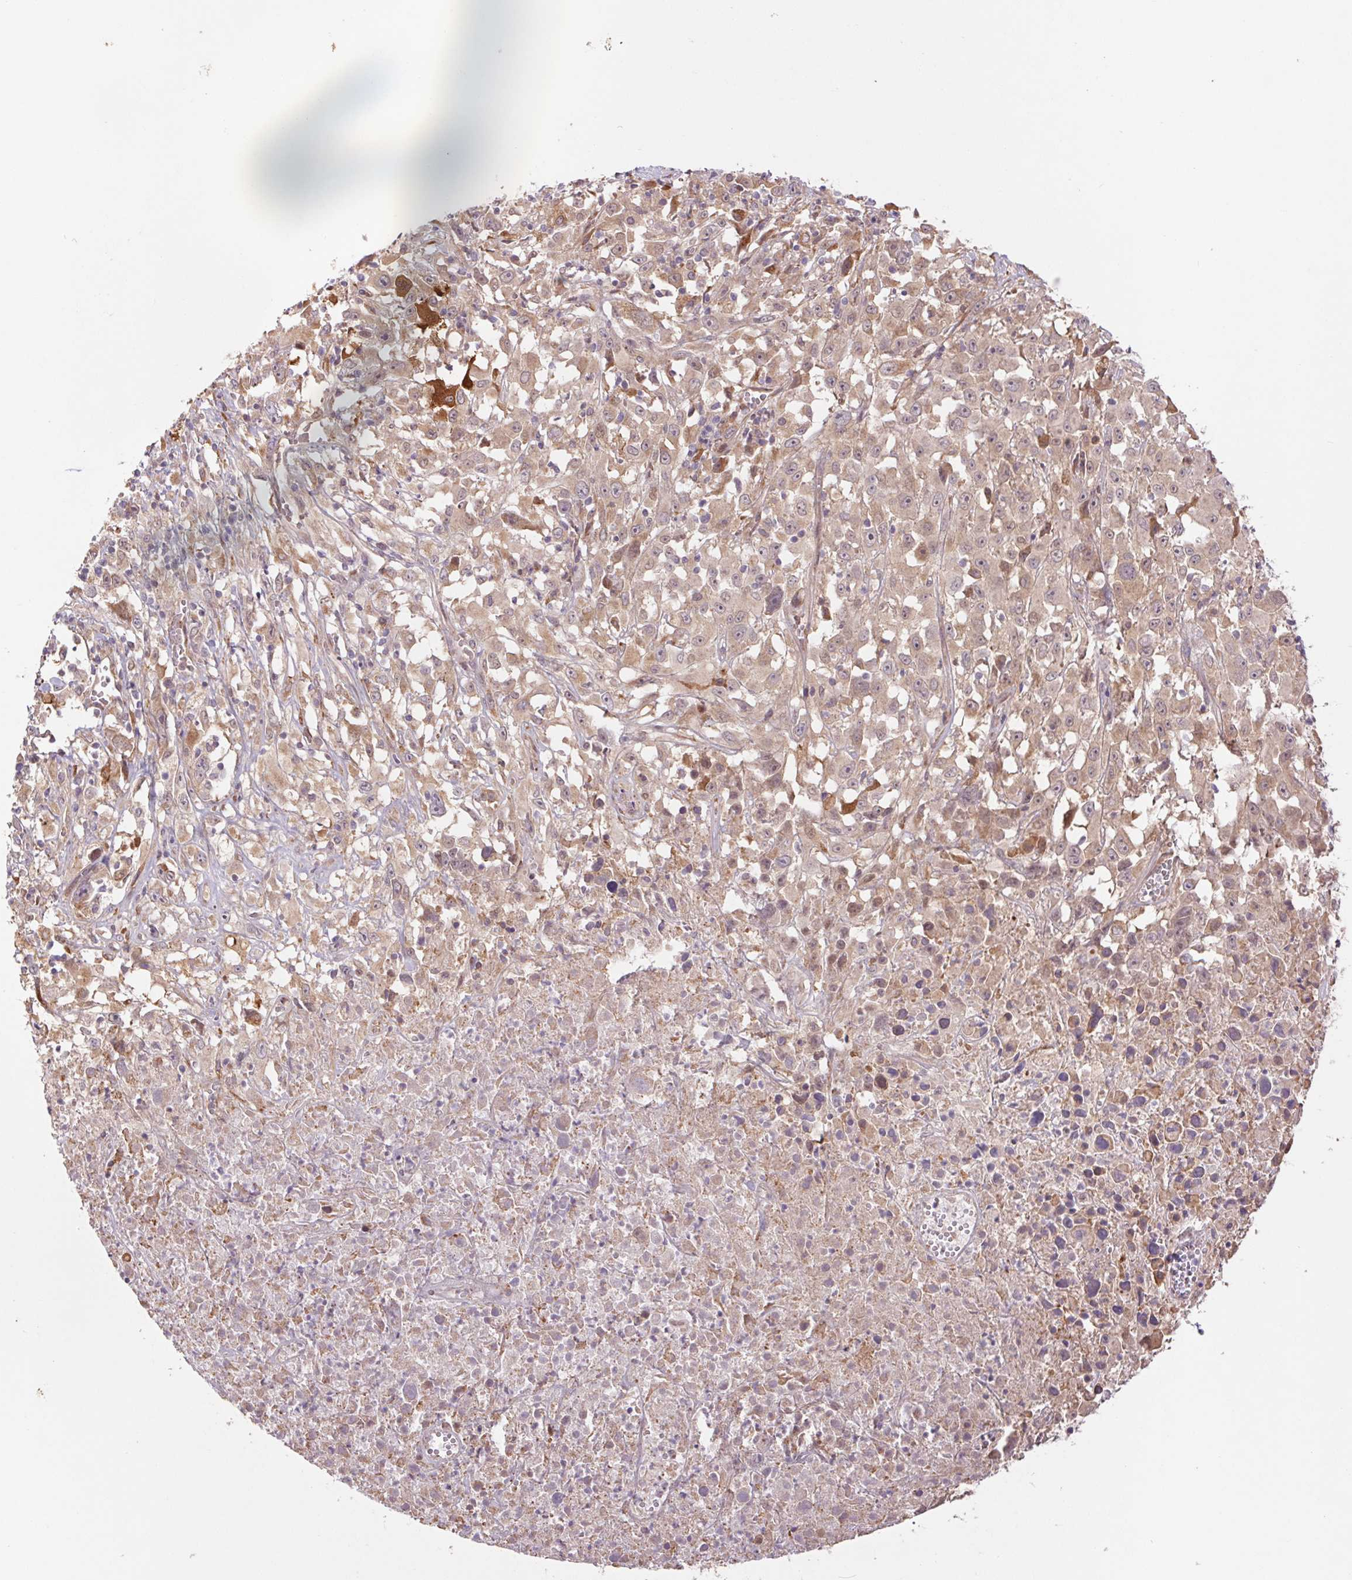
{"staining": {"intensity": "weak", "quantity": "25%-75%", "location": "cytoplasmic/membranous"}, "tissue": "melanoma", "cell_type": "Tumor cells", "image_type": "cancer", "snomed": [{"axis": "morphology", "description": "Malignant melanoma, Metastatic site"}, {"axis": "topography", "description": "Soft tissue"}], "caption": "Protein analysis of malignant melanoma (metastatic site) tissue displays weak cytoplasmic/membranous positivity in about 25%-75% of tumor cells. (DAB IHC, brown staining for protein, blue staining for nuclei).", "gene": "RRM1", "patient": {"sex": "male", "age": 50}}